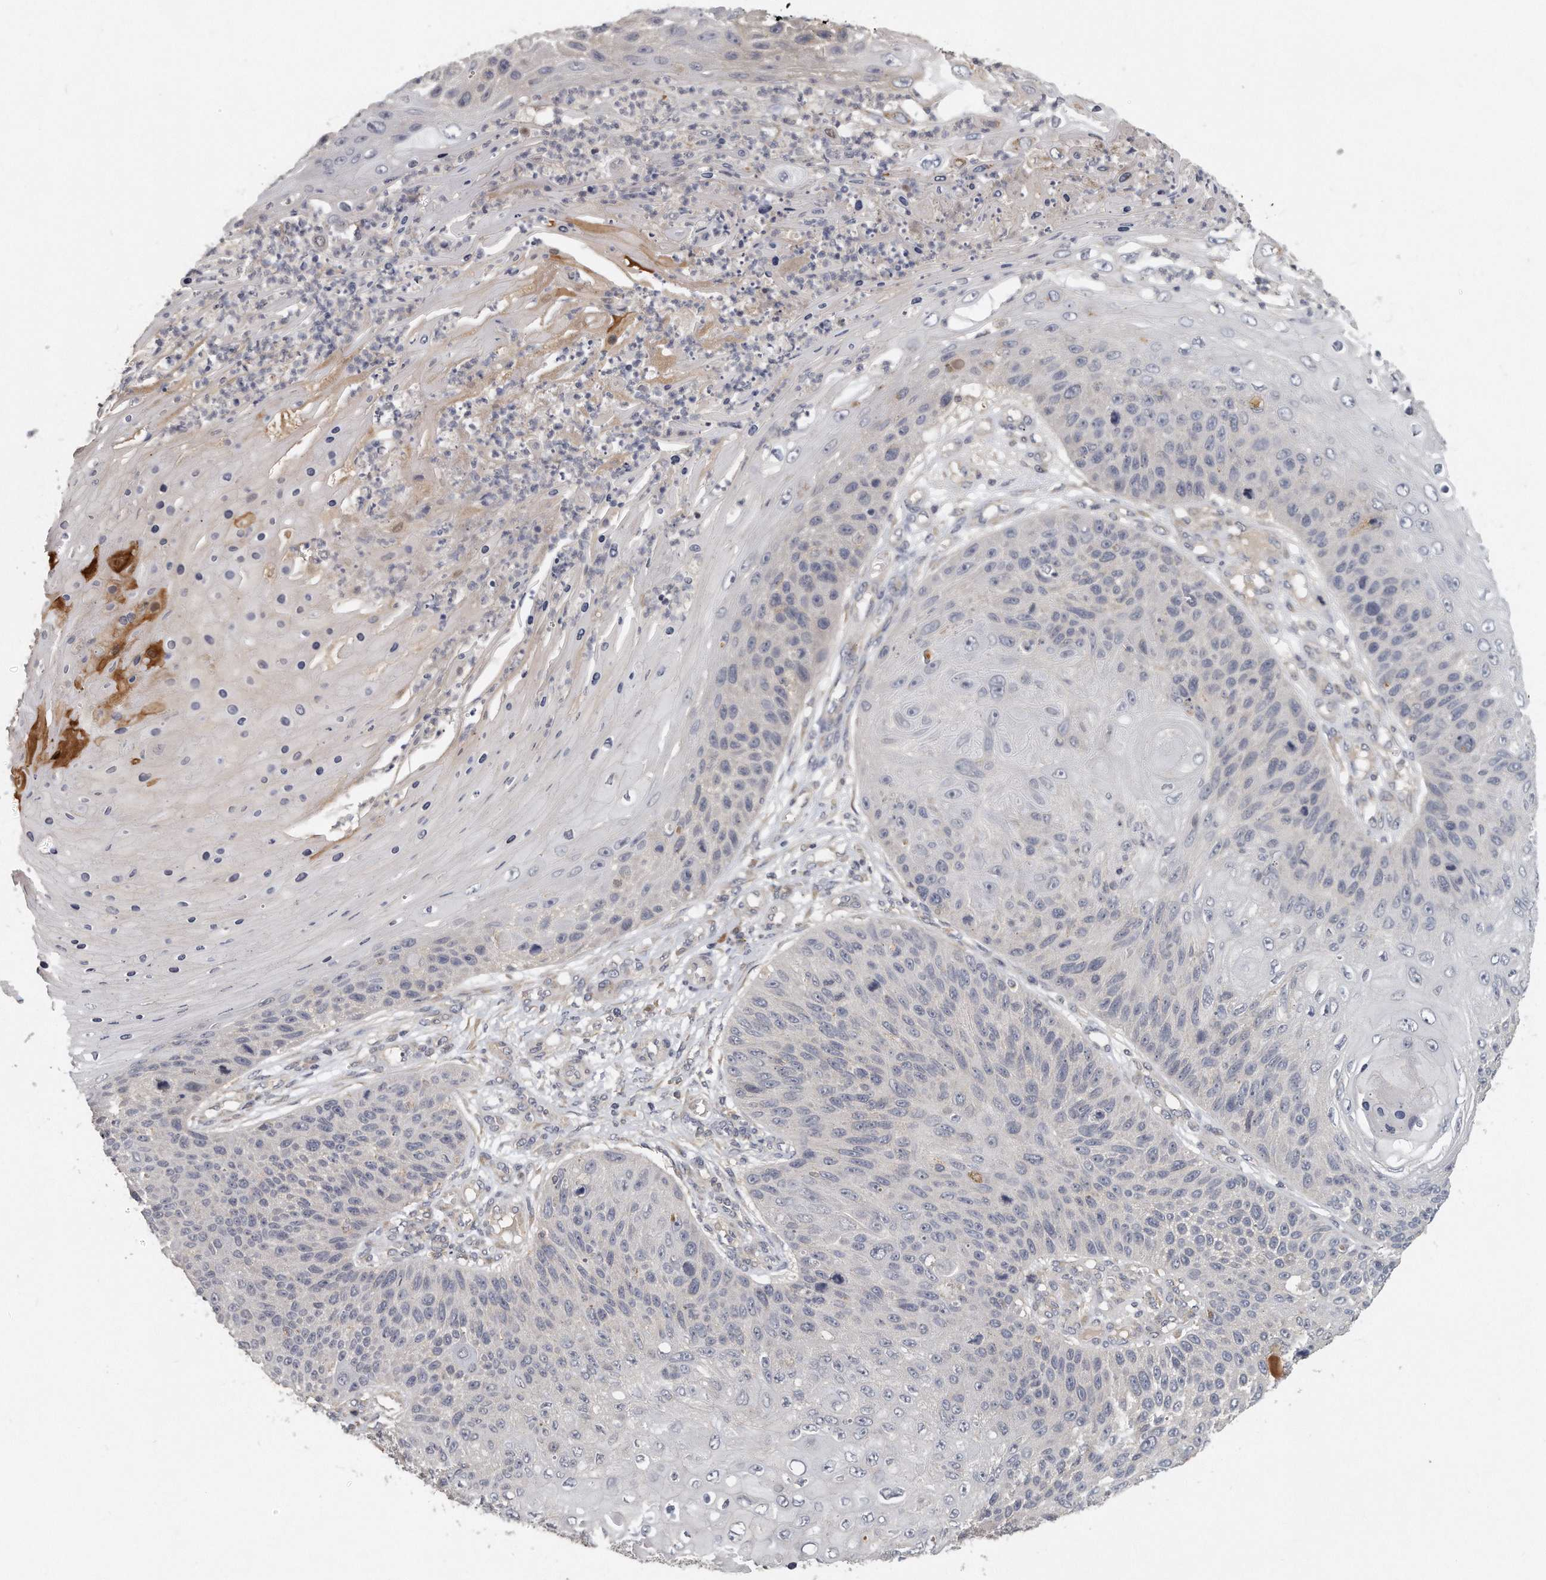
{"staining": {"intensity": "negative", "quantity": "none", "location": "none"}, "tissue": "skin cancer", "cell_type": "Tumor cells", "image_type": "cancer", "snomed": [{"axis": "morphology", "description": "Squamous cell carcinoma, NOS"}, {"axis": "topography", "description": "Skin"}], "caption": "The image shows no significant expression in tumor cells of skin squamous cell carcinoma.", "gene": "TRAPPC14", "patient": {"sex": "female", "age": 88}}